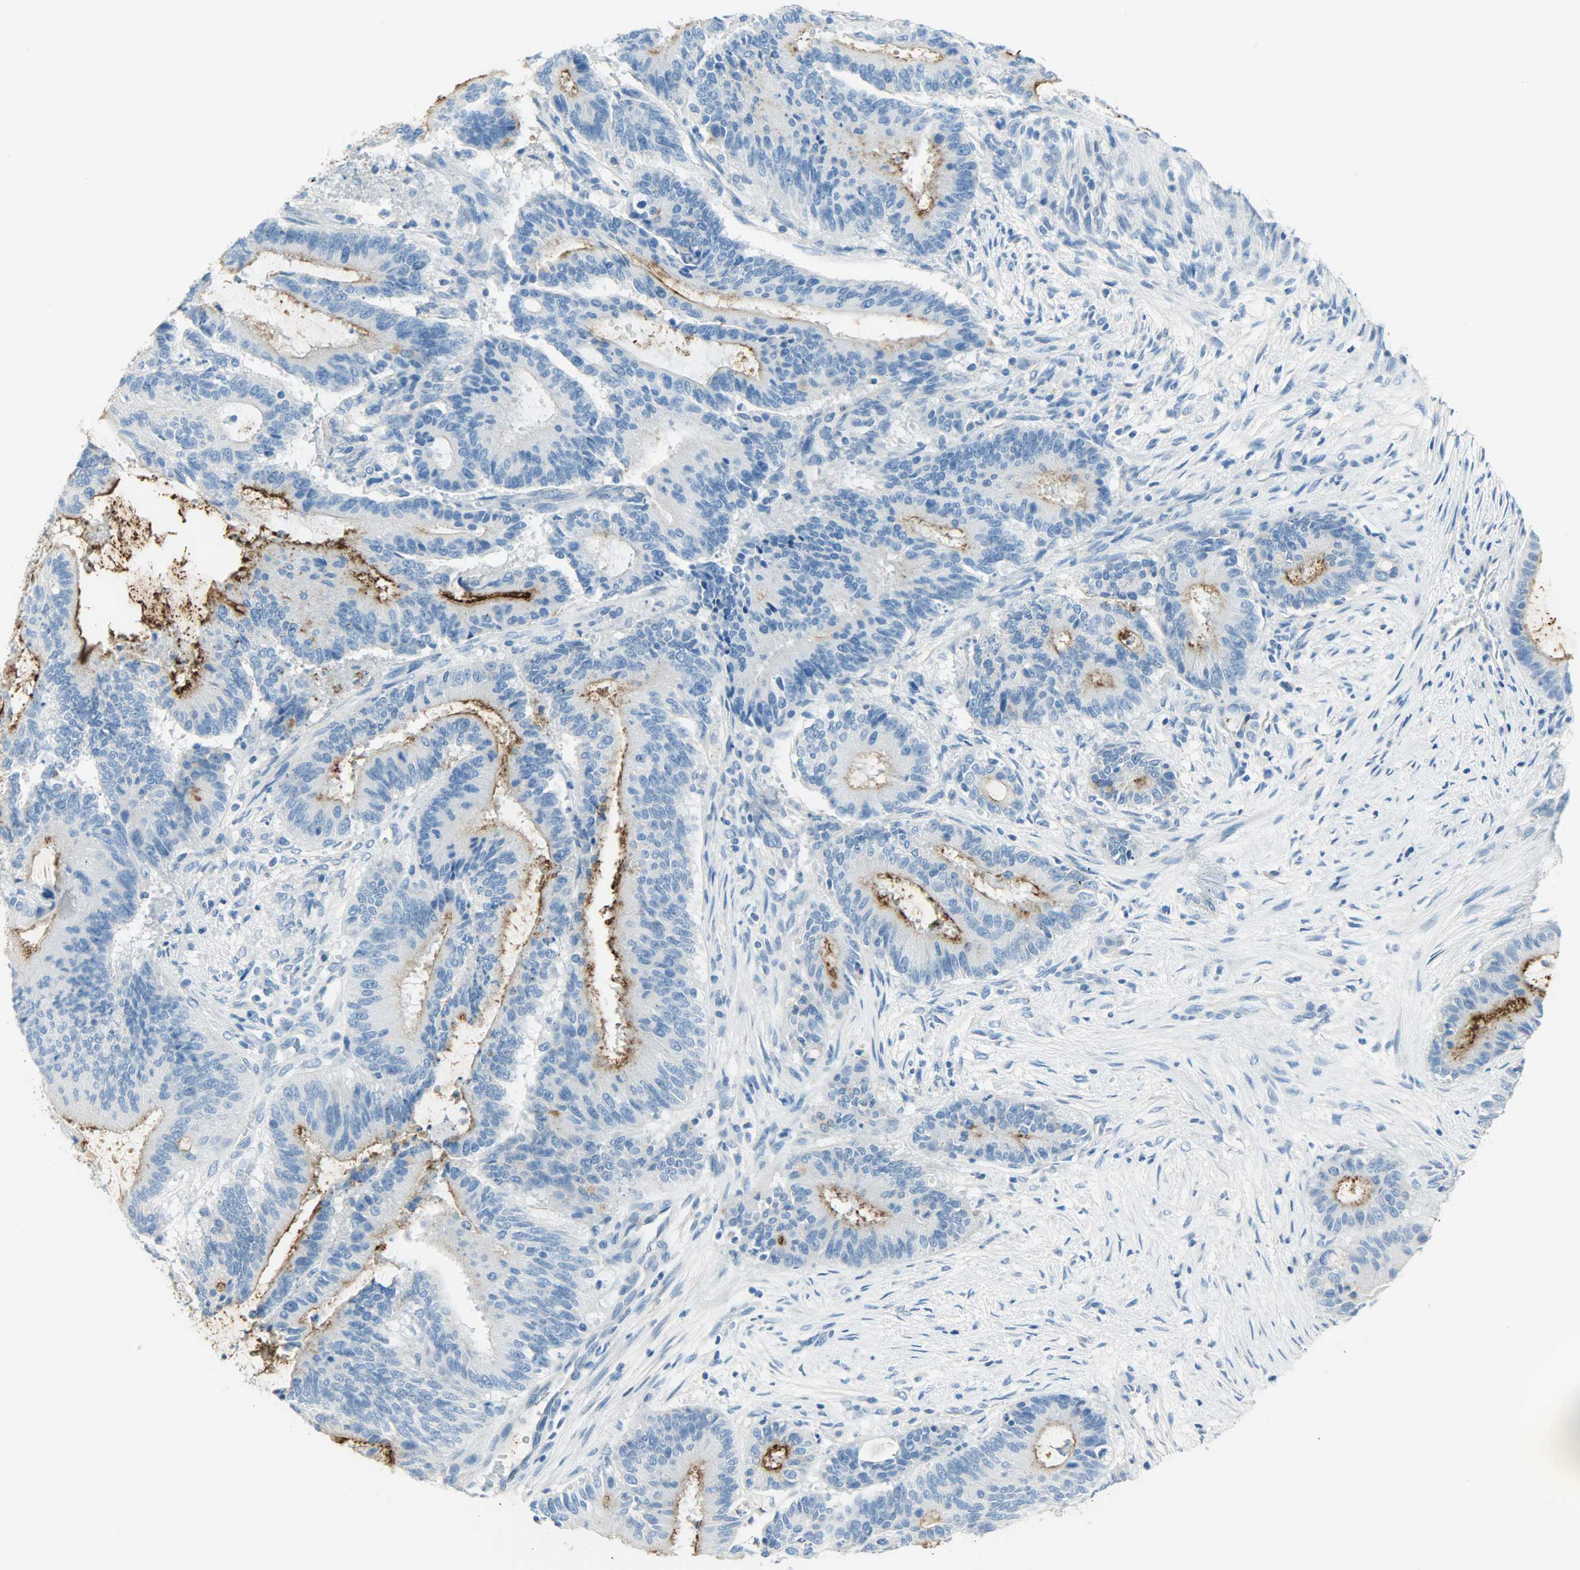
{"staining": {"intensity": "strong", "quantity": ">75%", "location": "cytoplasmic/membranous"}, "tissue": "liver cancer", "cell_type": "Tumor cells", "image_type": "cancer", "snomed": [{"axis": "morphology", "description": "Cholangiocarcinoma"}, {"axis": "topography", "description": "Liver"}], "caption": "Immunohistochemistry image of human liver cancer stained for a protein (brown), which shows high levels of strong cytoplasmic/membranous staining in about >75% of tumor cells.", "gene": "PROM1", "patient": {"sex": "female", "age": 73}}